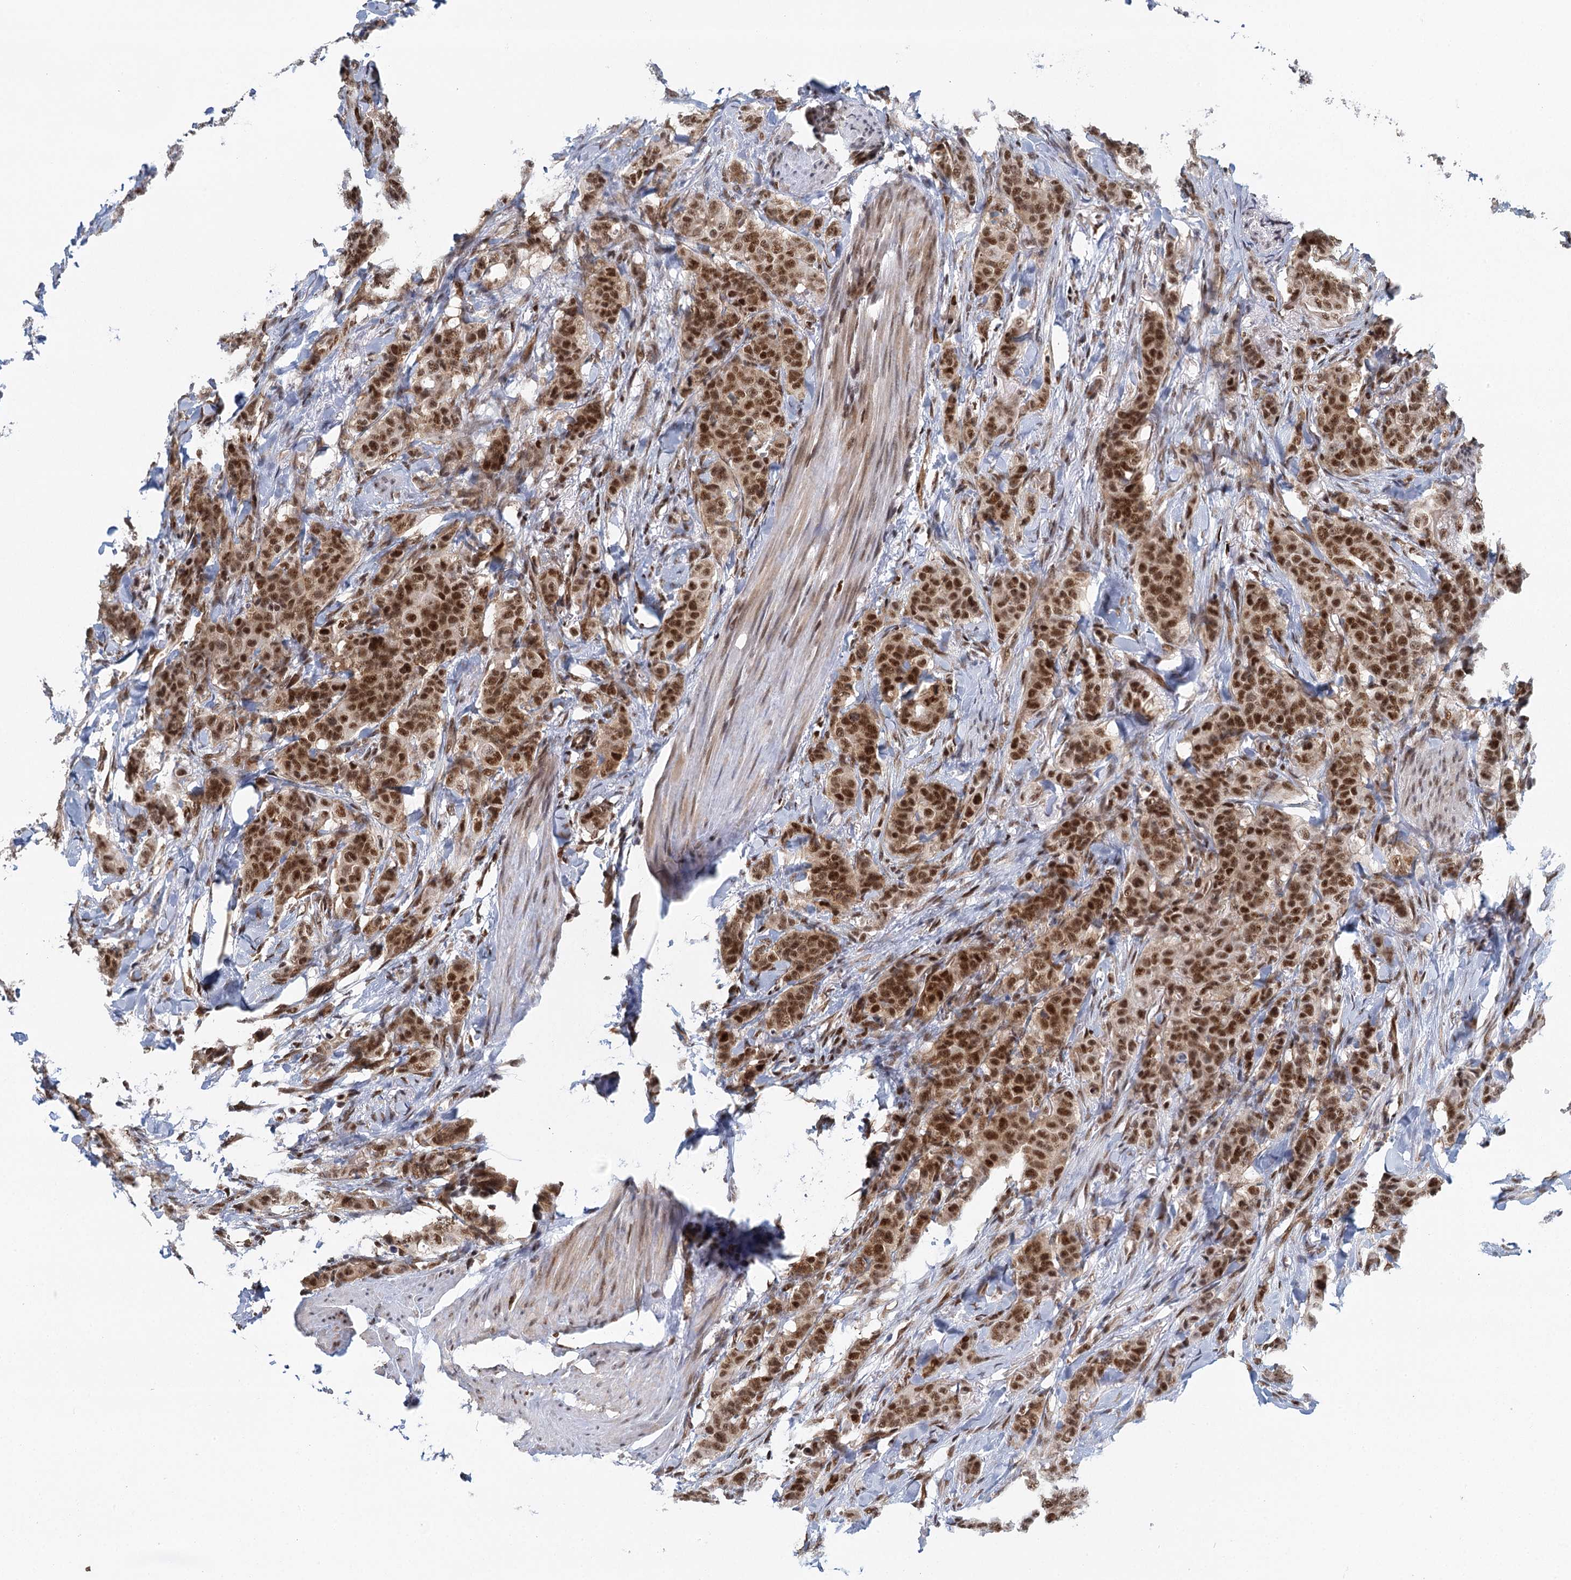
{"staining": {"intensity": "strong", "quantity": ">75%", "location": "nuclear"}, "tissue": "breast cancer", "cell_type": "Tumor cells", "image_type": "cancer", "snomed": [{"axis": "morphology", "description": "Duct carcinoma"}, {"axis": "topography", "description": "Breast"}], "caption": "DAB immunohistochemical staining of human breast cancer (invasive ductal carcinoma) displays strong nuclear protein staining in about >75% of tumor cells. (DAB (3,3'-diaminobenzidine) IHC with brightfield microscopy, high magnification).", "gene": "GPATCH11", "patient": {"sex": "female", "age": 40}}